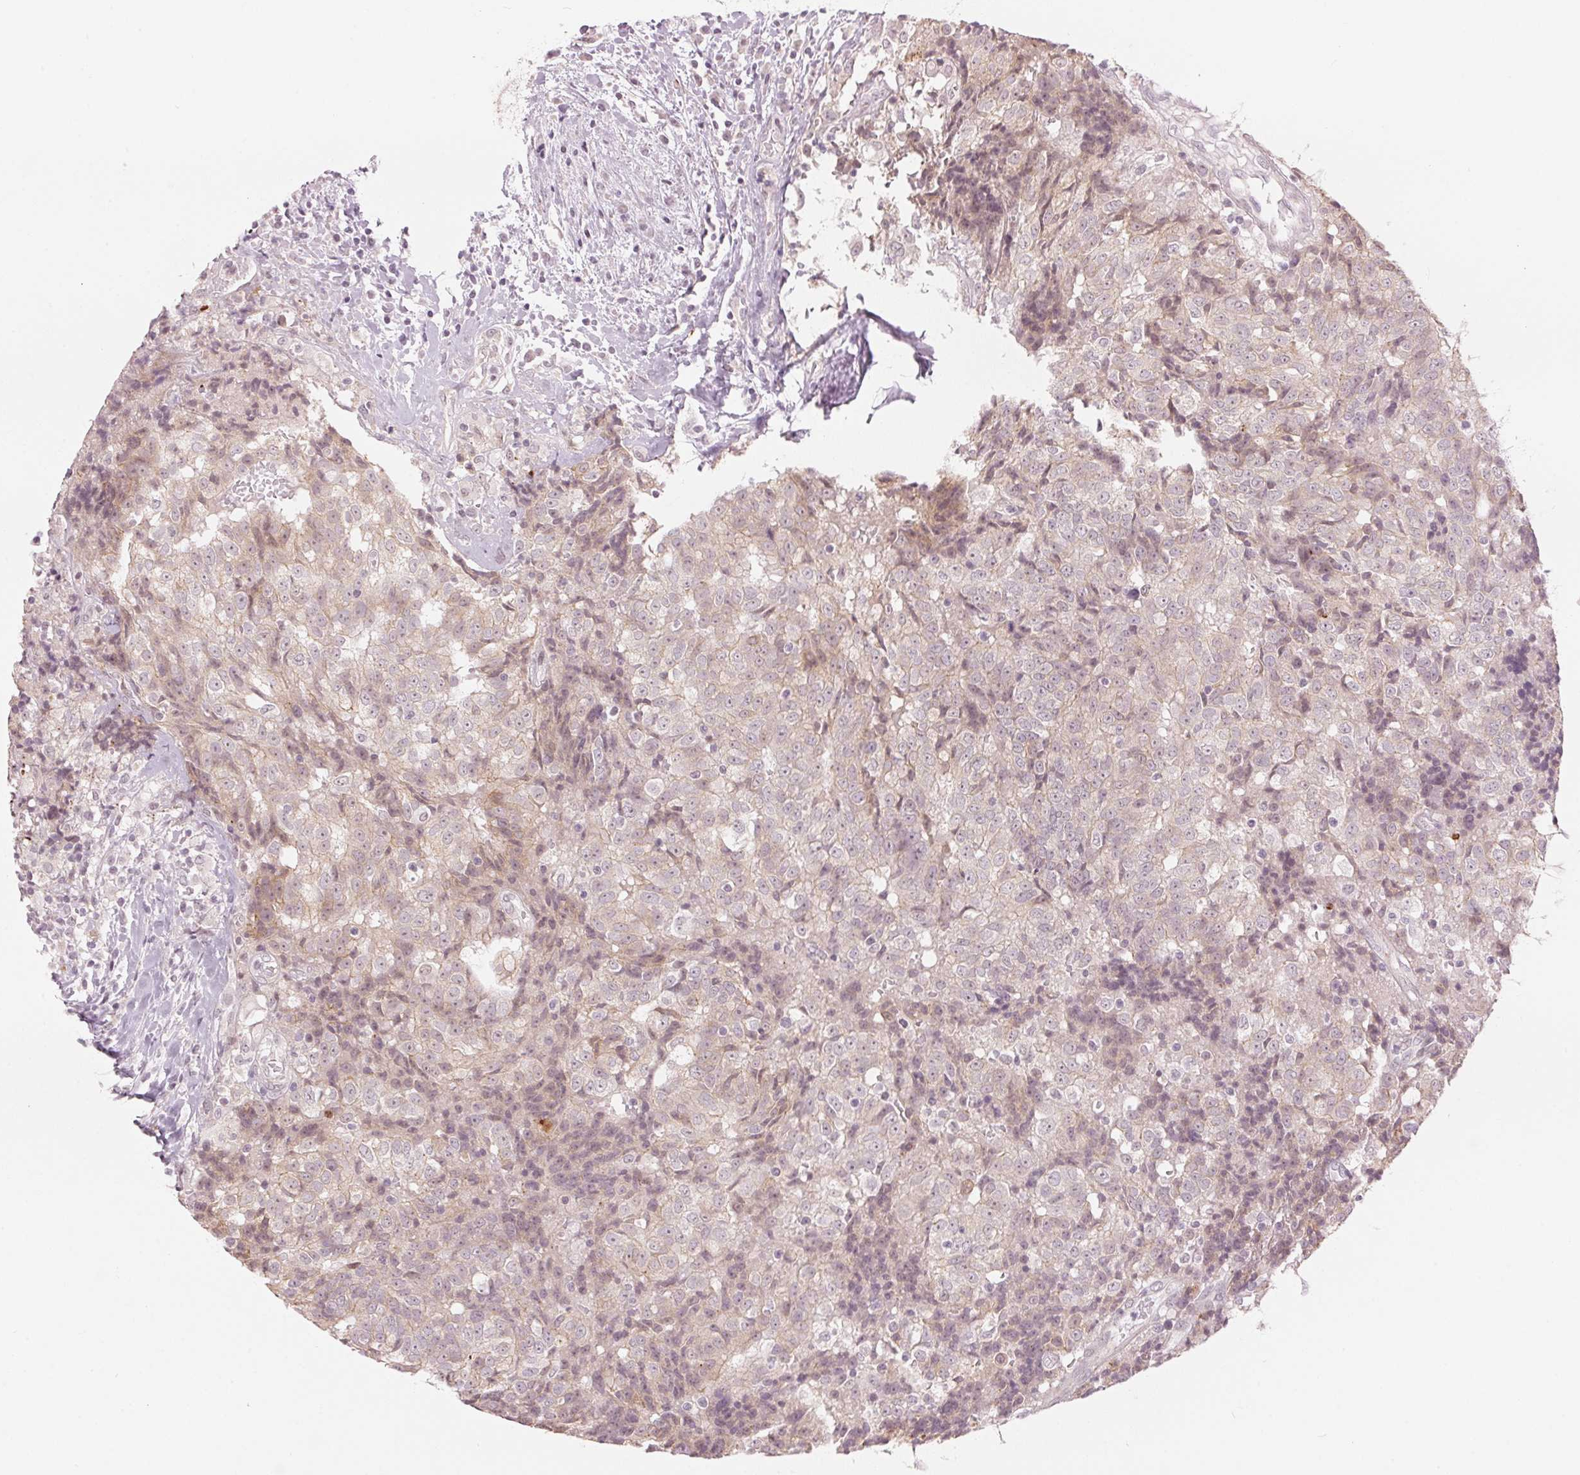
{"staining": {"intensity": "weak", "quantity": "25%-75%", "location": "cytoplasmic/membranous"}, "tissue": "prostate cancer", "cell_type": "Tumor cells", "image_type": "cancer", "snomed": [{"axis": "morphology", "description": "Adenocarcinoma, High grade"}, {"axis": "topography", "description": "Prostate and seminal vesicle, NOS"}], "caption": "Prostate cancer tissue displays weak cytoplasmic/membranous staining in about 25%-75% of tumor cells (IHC, brightfield microscopy, high magnification).", "gene": "TMED6", "patient": {"sex": "male", "age": 60}}